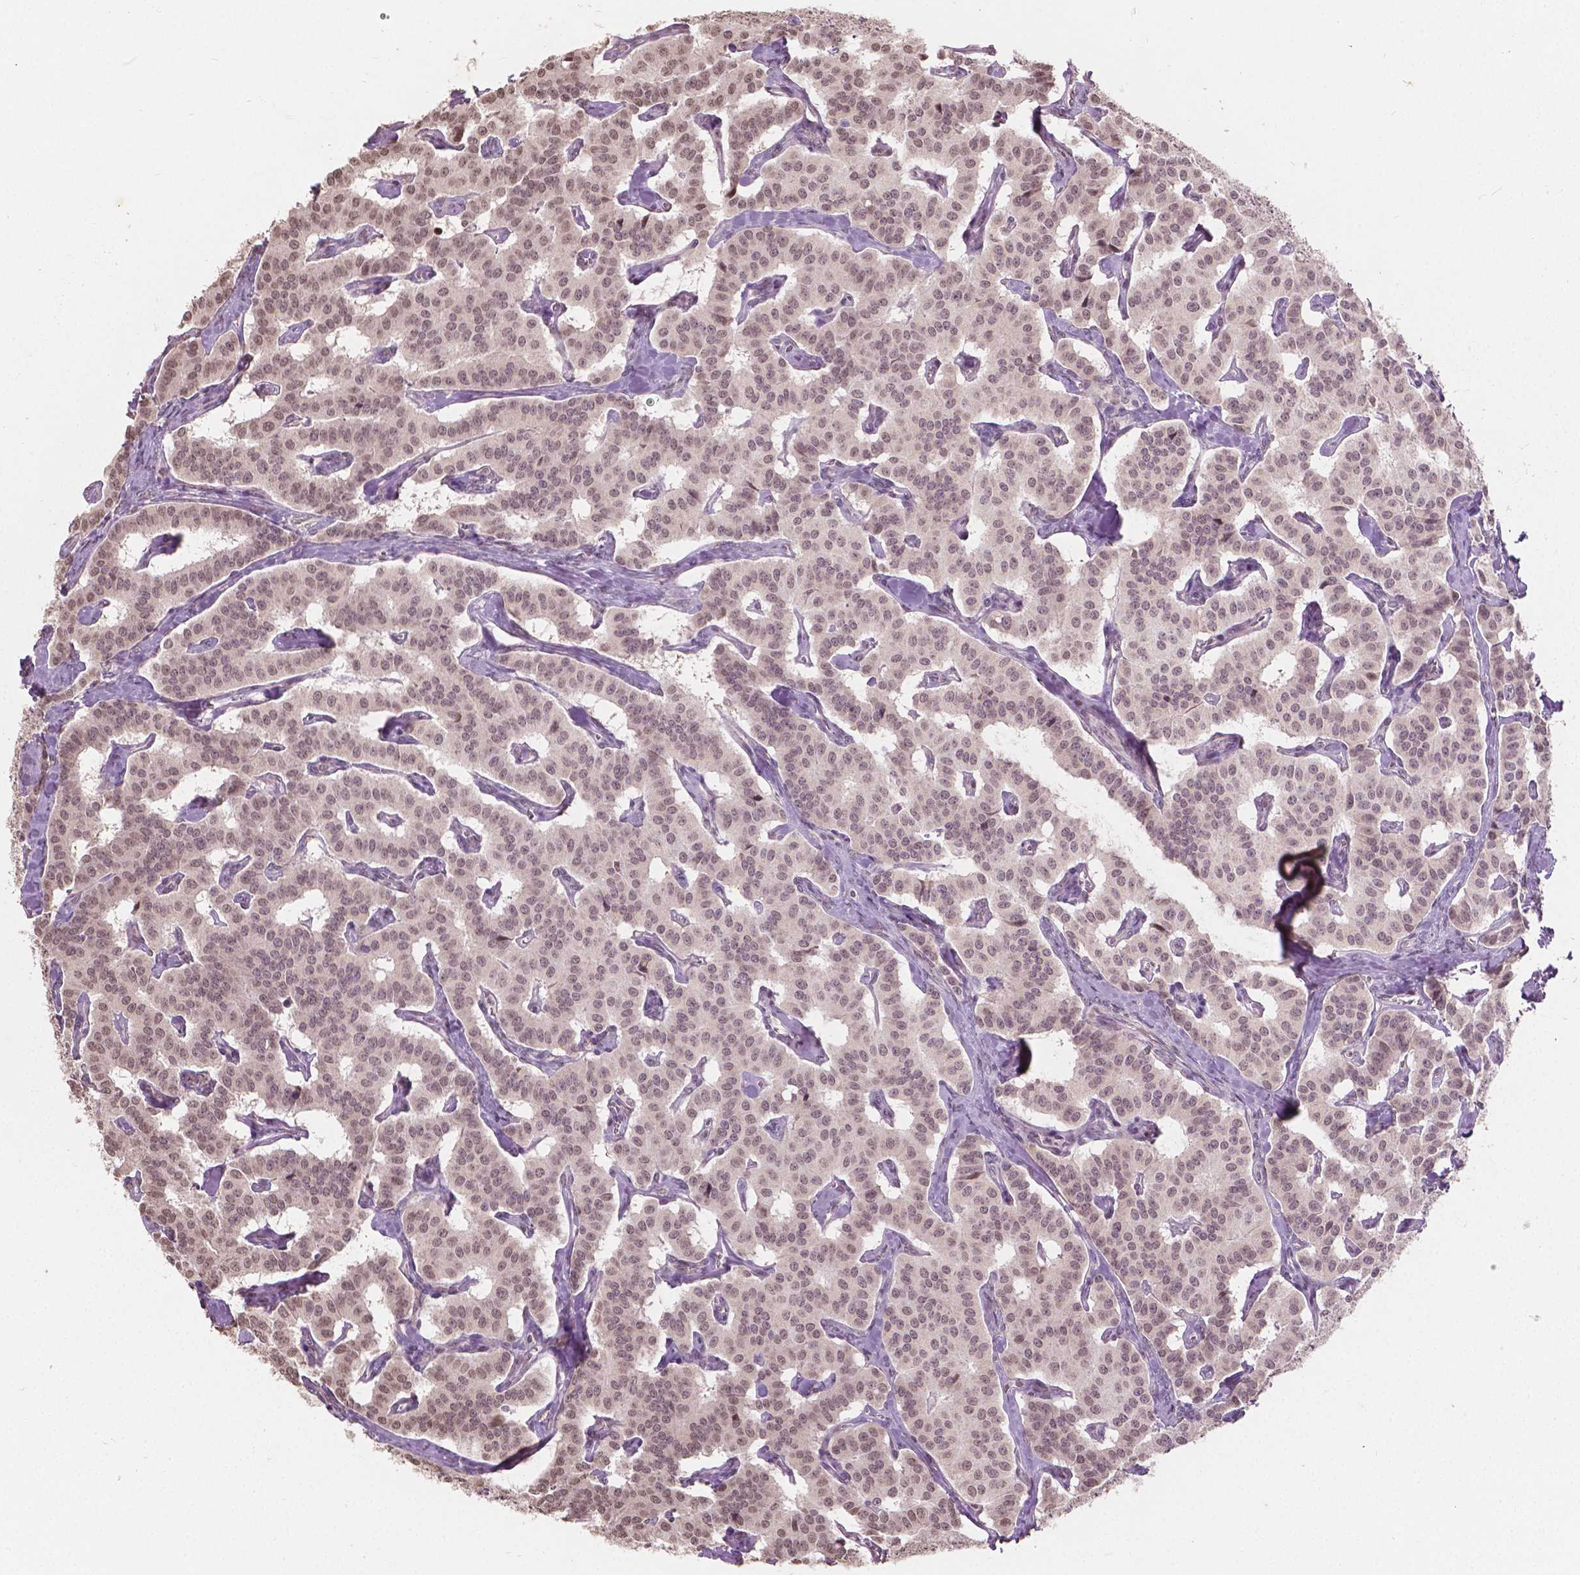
{"staining": {"intensity": "moderate", "quantity": ">75%", "location": "nuclear"}, "tissue": "carcinoid", "cell_type": "Tumor cells", "image_type": "cancer", "snomed": [{"axis": "morphology", "description": "Carcinoid, malignant, NOS"}, {"axis": "topography", "description": "Lung"}], "caption": "Carcinoid stained with a protein marker shows moderate staining in tumor cells.", "gene": "HOXA10", "patient": {"sex": "female", "age": 46}}